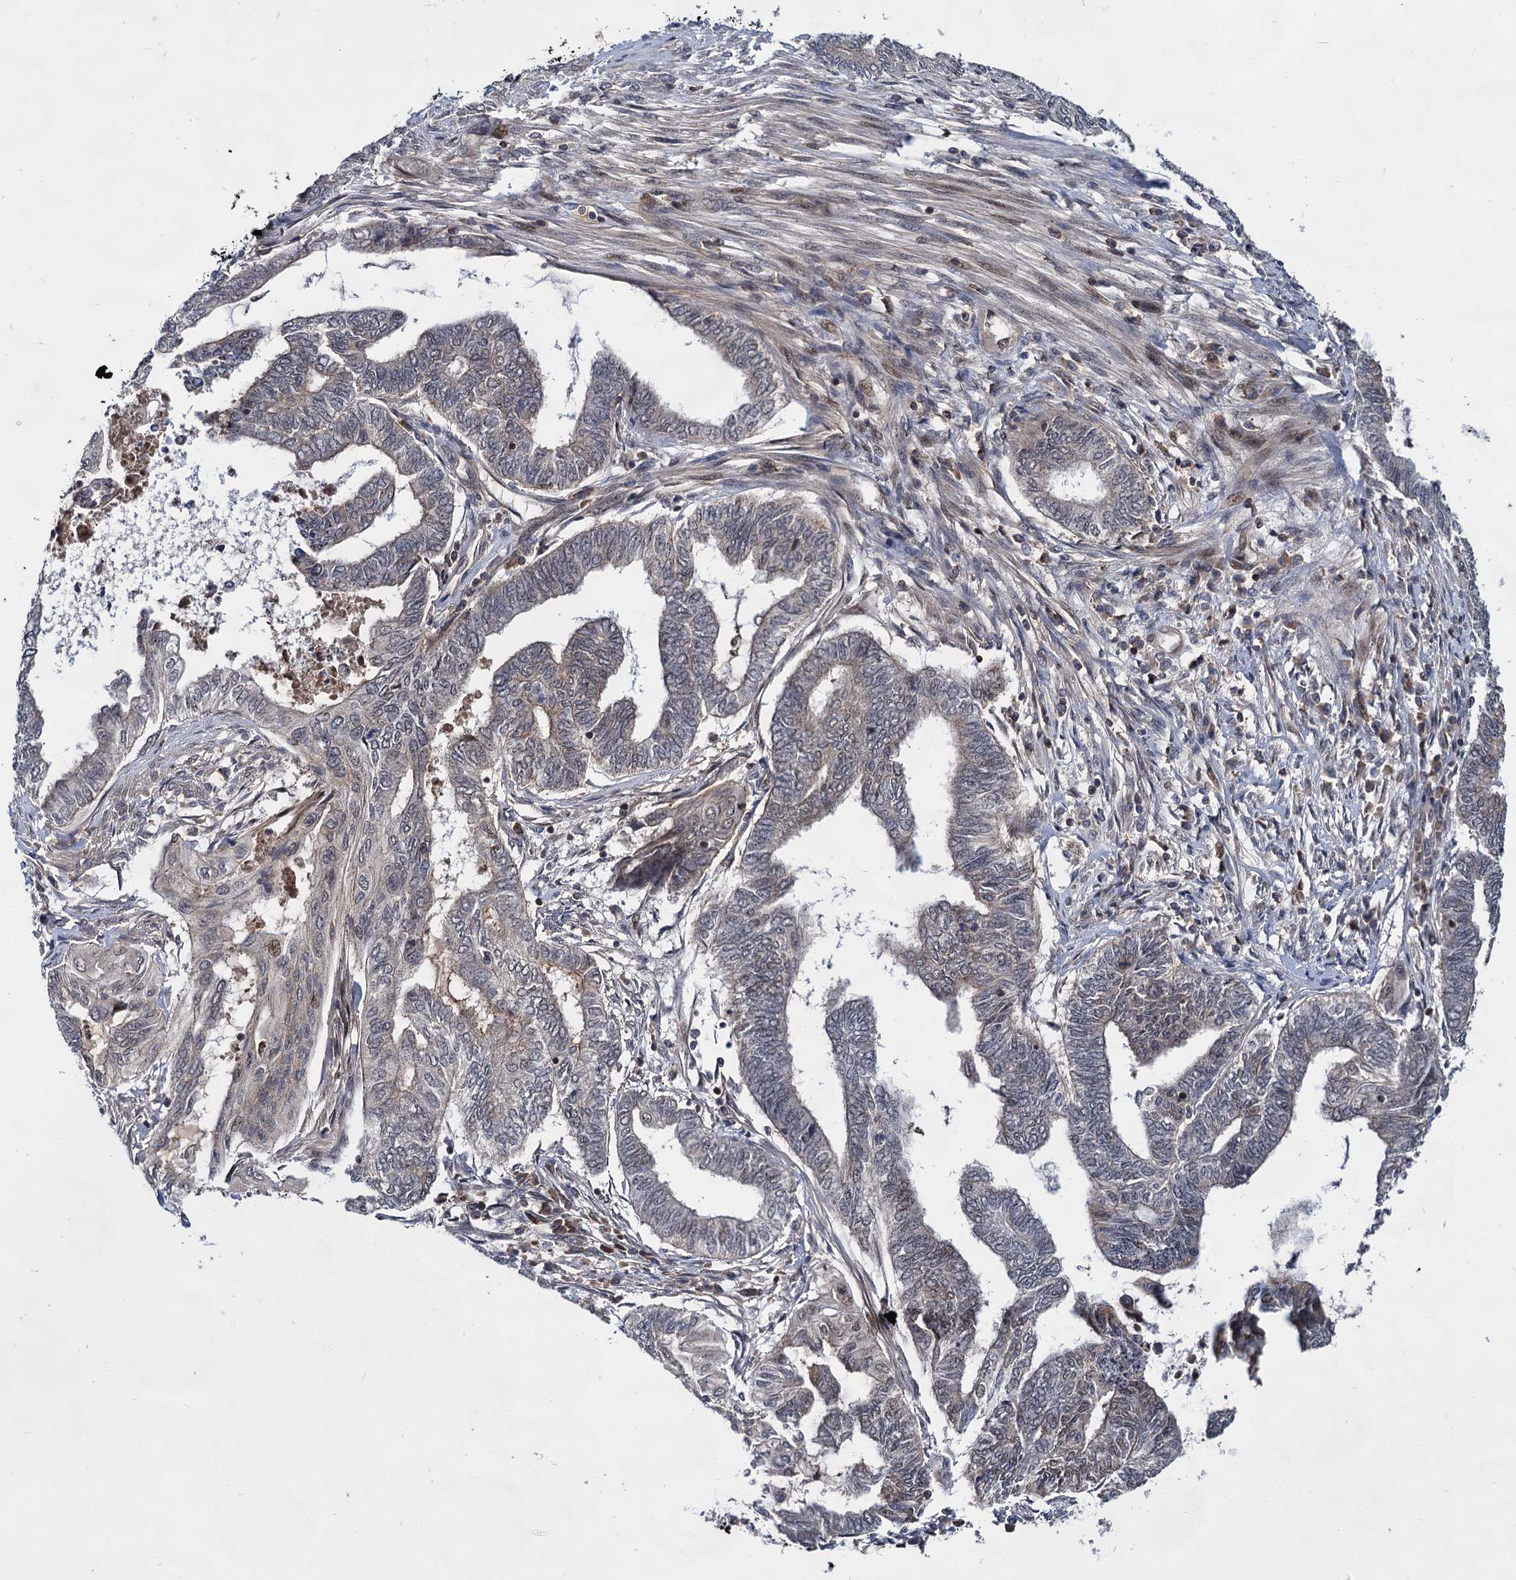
{"staining": {"intensity": "weak", "quantity": "<25%", "location": "cytoplasmic/membranous,nuclear"}, "tissue": "endometrial cancer", "cell_type": "Tumor cells", "image_type": "cancer", "snomed": [{"axis": "morphology", "description": "Adenocarcinoma, NOS"}, {"axis": "topography", "description": "Uterus"}, {"axis": "topography", "description": "Endometrium"}], "caption": "Immunohistochemical staining of endometrial cancer demonstrates no significant staining in tumor cells.", "gene": "ABLIM1", "patient": {"sex": "female", "age": 70}}